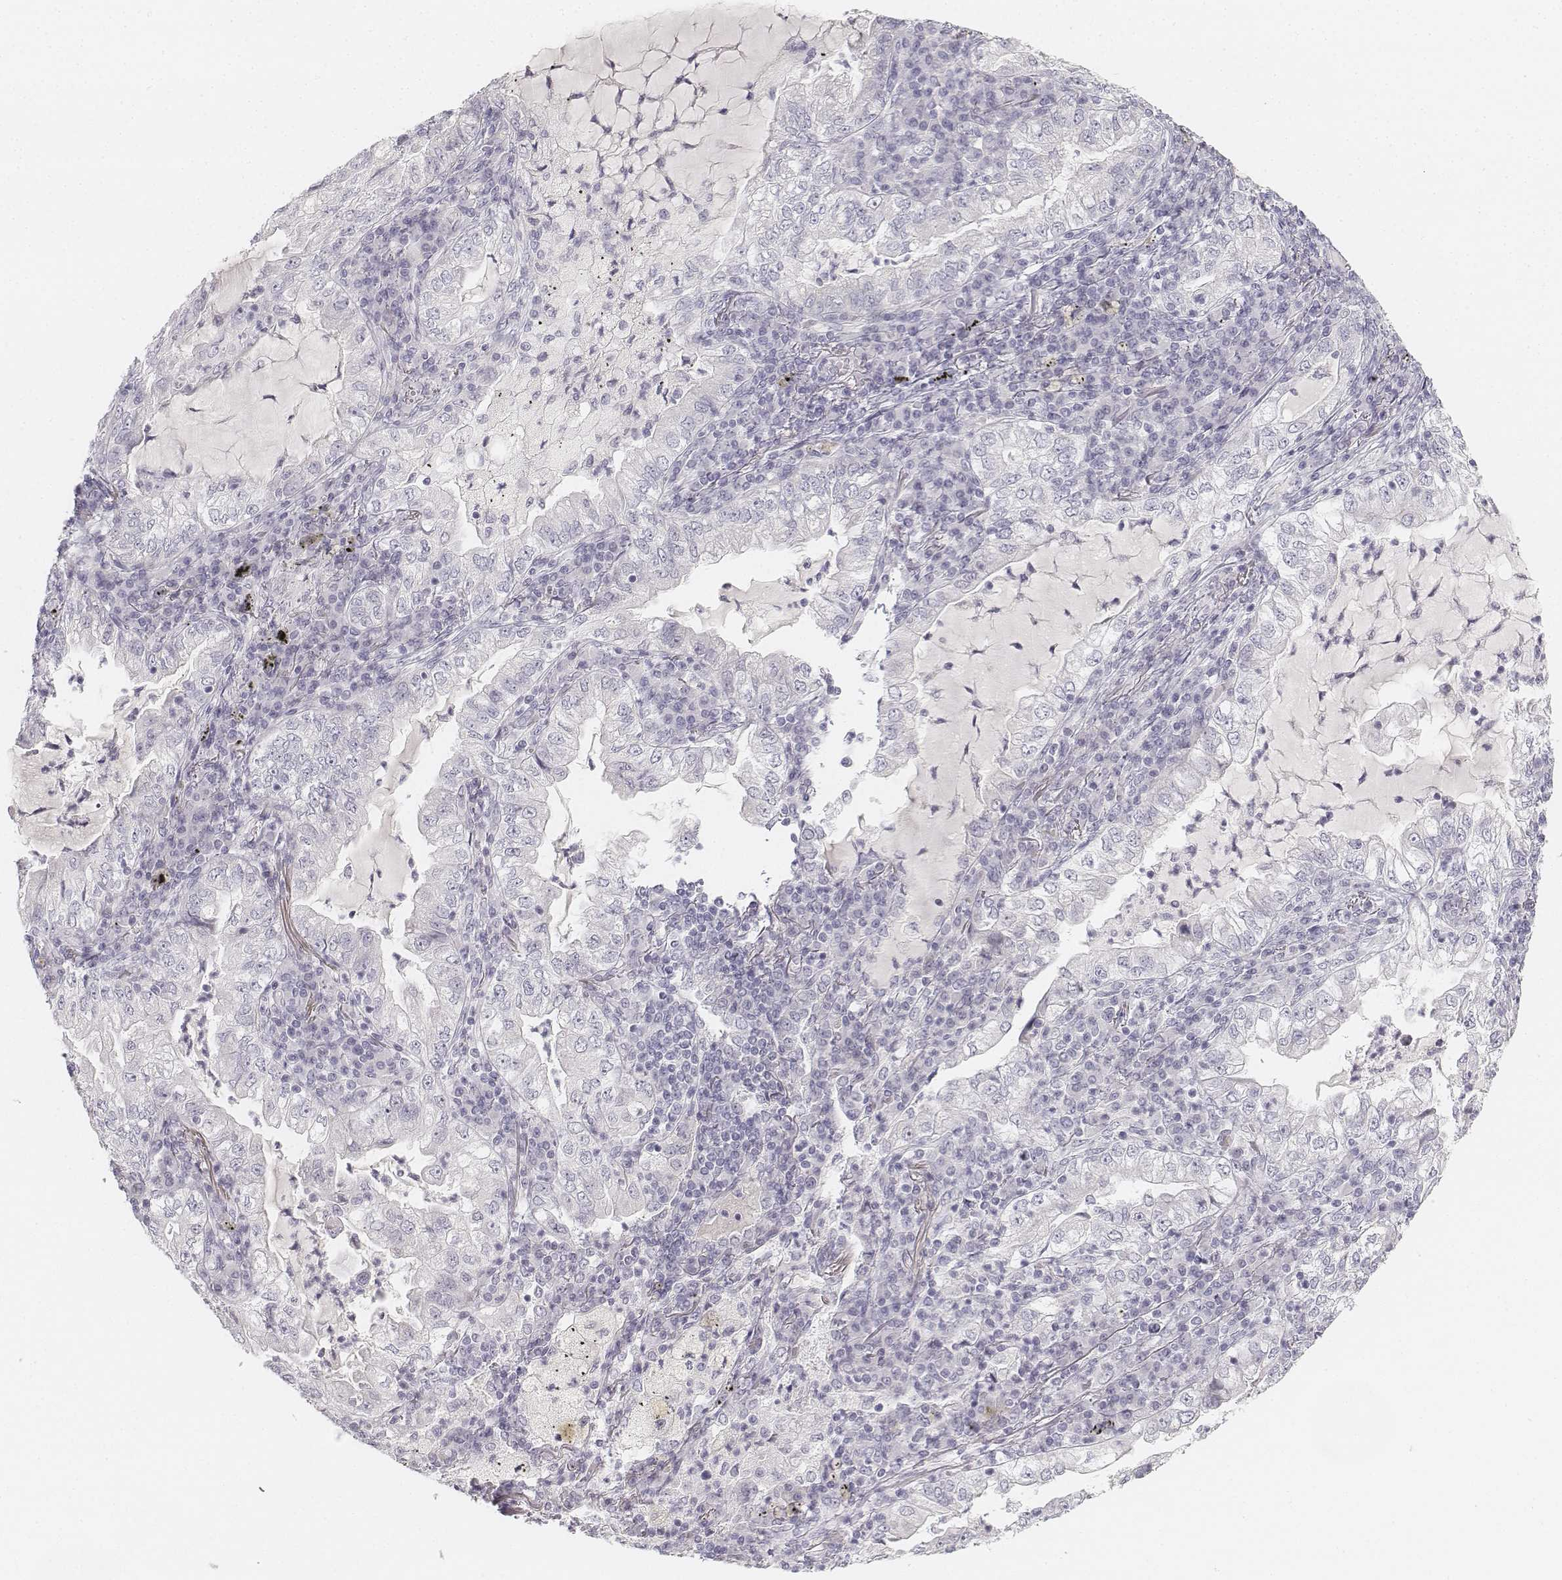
{"staining": {"intensity": "negative", "quantity": "none", "location": "none"}, "tissue": "lung cancer", "cell_type": "Tumor cells", "image_type": "cancer", "snomed": [{"axis": "morphology", "description": "Adenocarcinoma, NOS"}, {"axis": "topography", "description": "Lung"}], "caption": "Tumor cells are negative for protein expression in human lung adenocarcinoma.", "gene": "DSG4", "patient": {"sex": "female", "age": 73}}